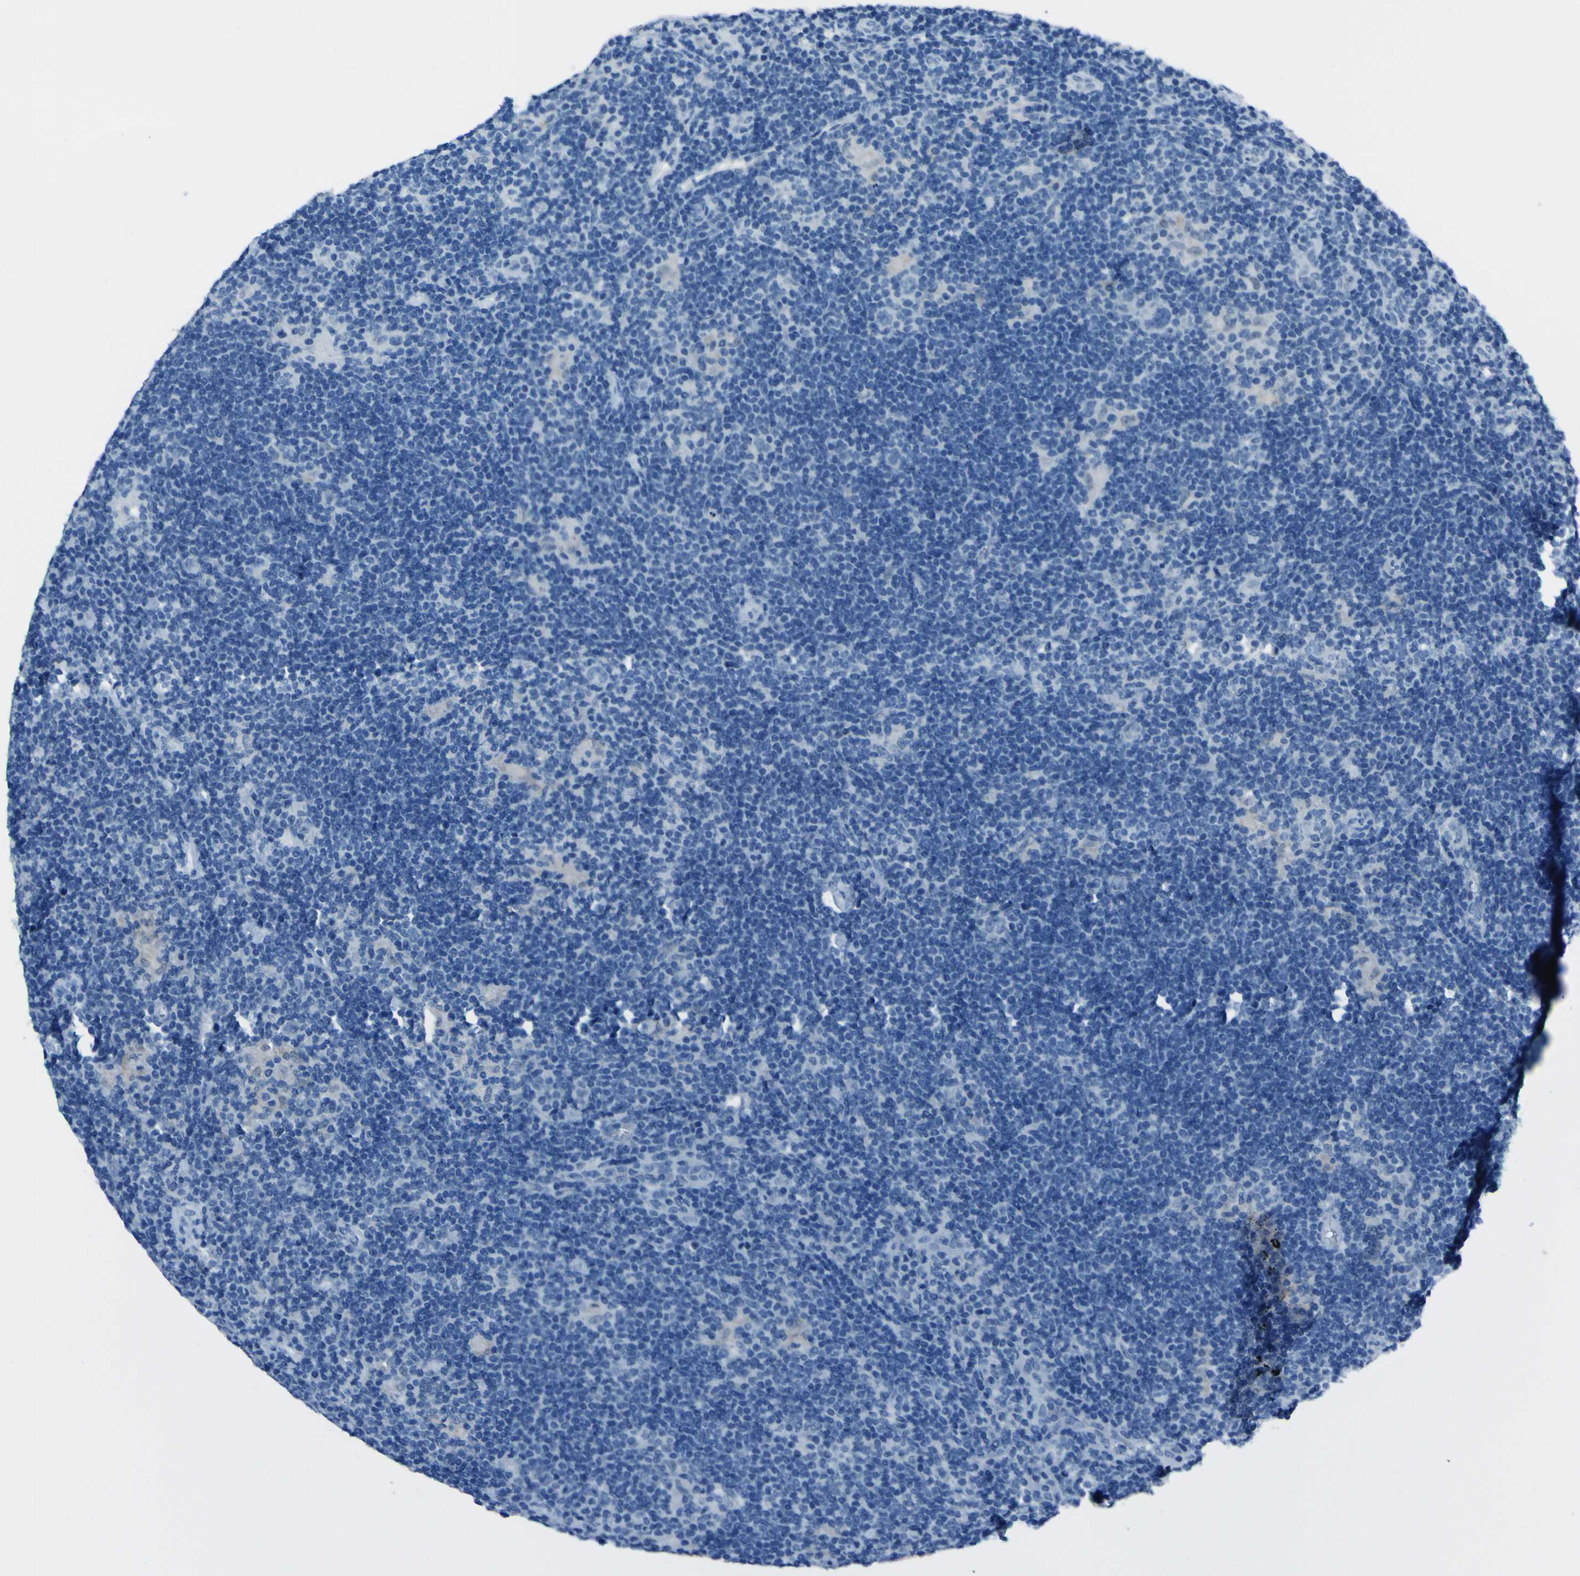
{"staining": {"intensity": "negative", "quantity": "none", "location": "none"}, "tissue": "lymphoma", "cell_type": "Tumor cells", "image_type": "cancer", "snomed": [{"axis": "morphology", "description": "Hodgkin's disease, NOS"}, {"axis": "topography", "description": "Lymph node"}], "caption": "A photomicrograph of lymphoma stained for a protein exhibits no brown staining in tumor cells.", "gene": "PHKG1", "patient": {"sex": "female", "age": 57}}